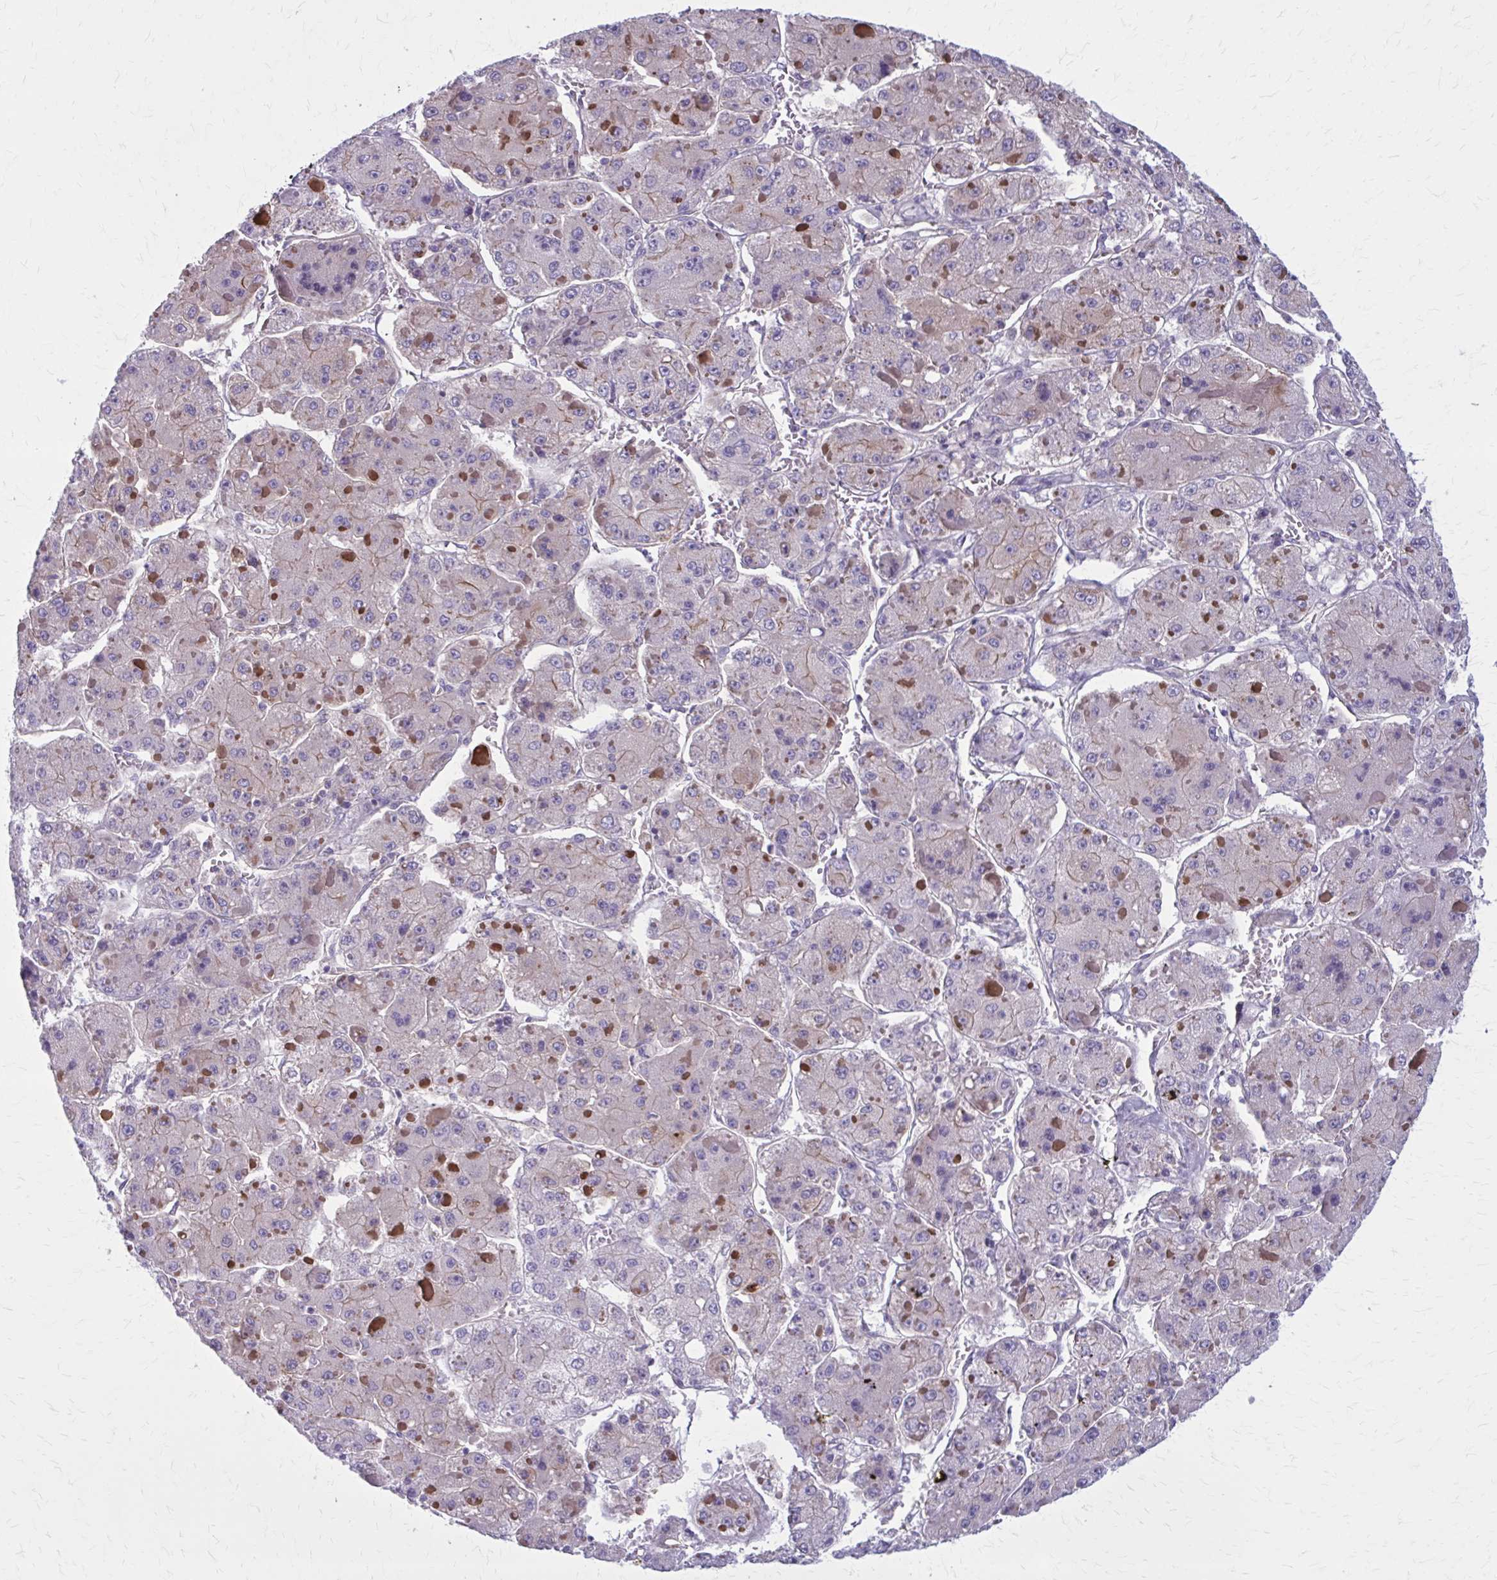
{"staining": {"intensity": "negative", "quantity": "none", "location": "none"}, "tissue": "liver cancer", "cell_type": "Tumor cells", "image_type": "cancer", "snomed": [{"axis": "morphology", "description": "Carcinoma, Hepatocellular, NOS"}, {"axis": "topography", "description": "Liver"}], "caption": "DAB immunohistochemical staining of human liver cancer (hepatocellular carcinoma) demonstrates no significant staining in tumor cells.", "gene": "ZDHHC7", "patient": {"sex": "female", "age": 73}}